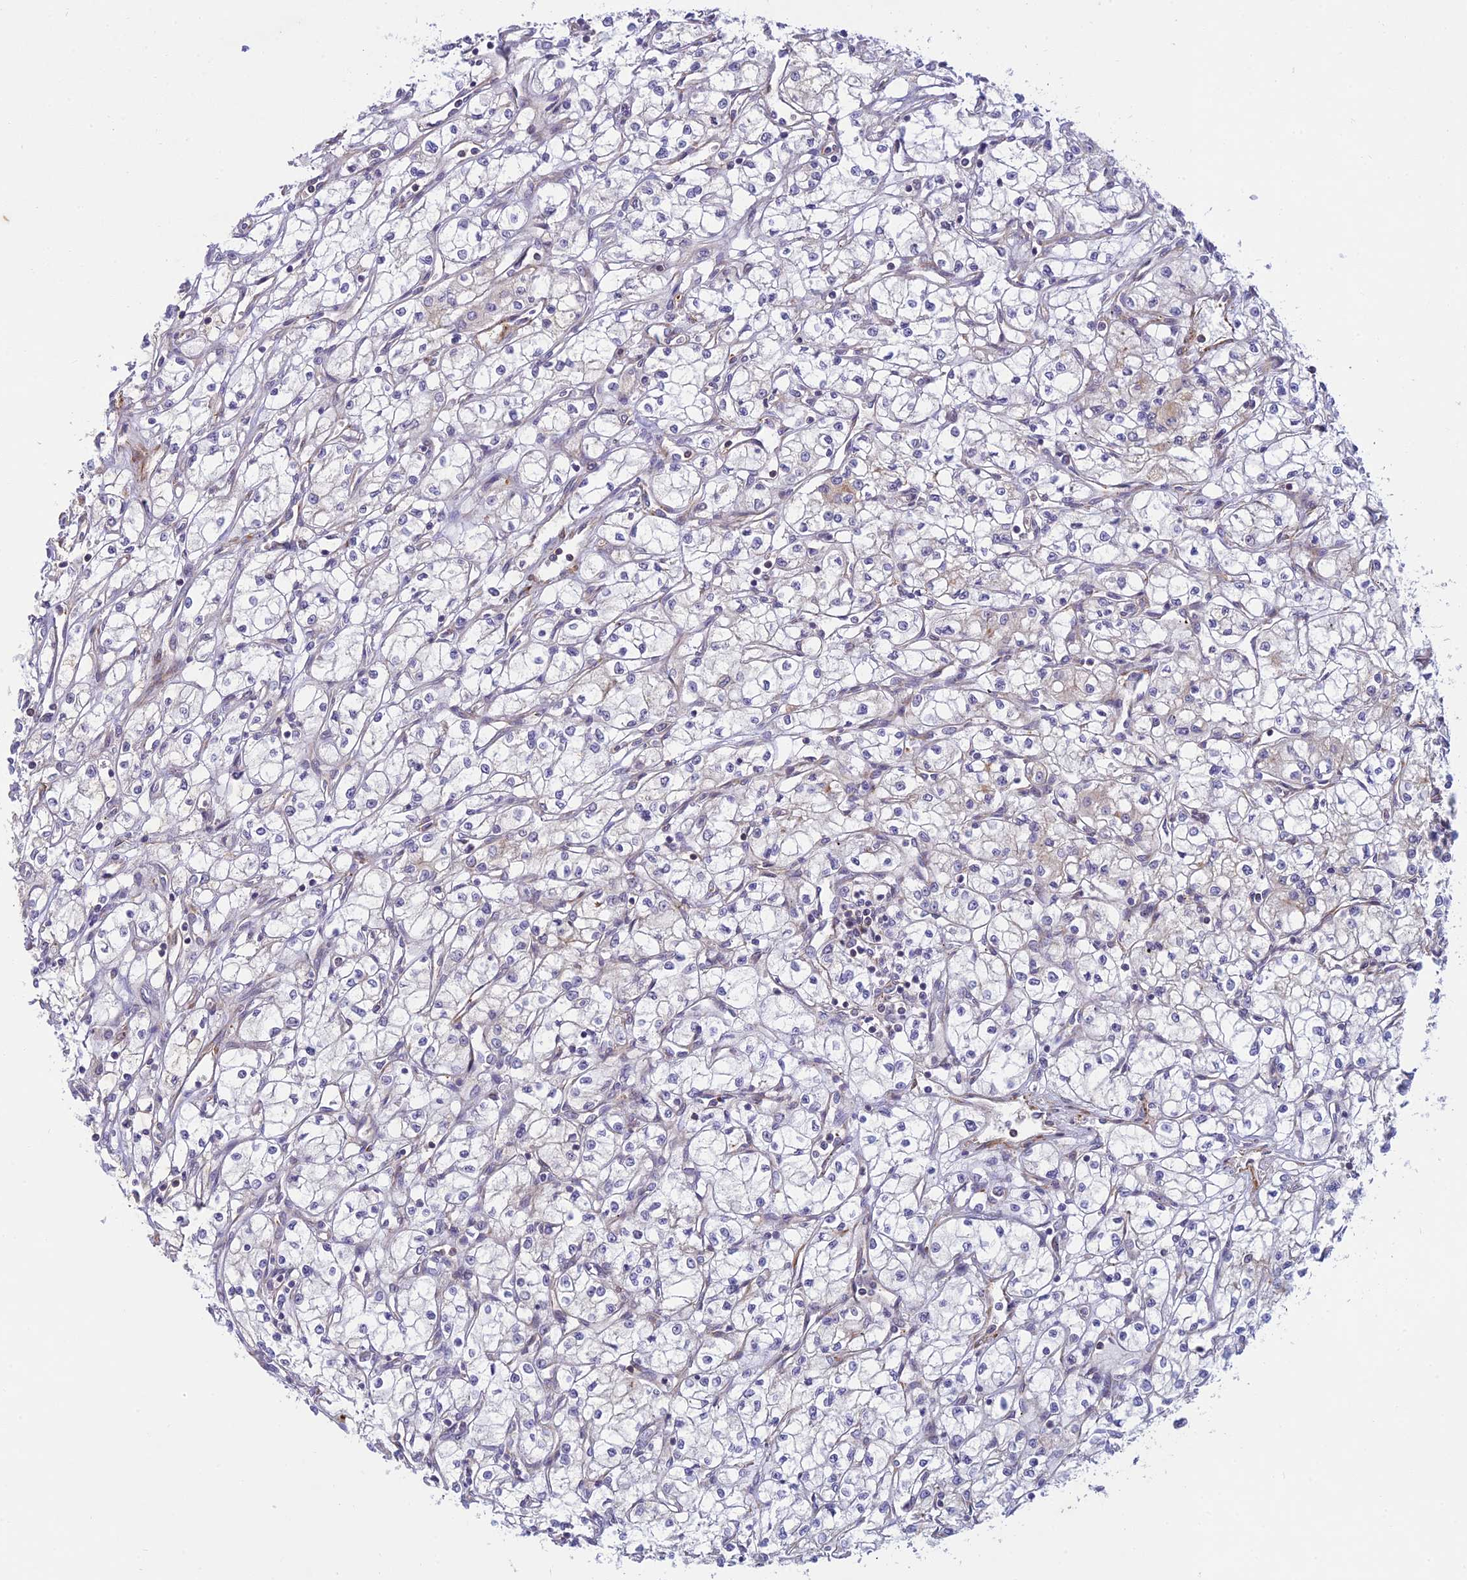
{"staining": {"intensity": "negative", "quantity": "none", "location": "none"}, "tissue": "renal cancer", "cell_type": "Tumor cells", "image_type": "cancer", "snomed": [{"axis": "morphology", "description": "Adenocarcinoma, NOS"}, {"axis": "topography", "description": "Kidney"}], "caption": "There is no significant expression in tumor cells of renal adenocarcinoma.", "gene": "FBXW4", "patient": {"sex": "male", "age": 59}}